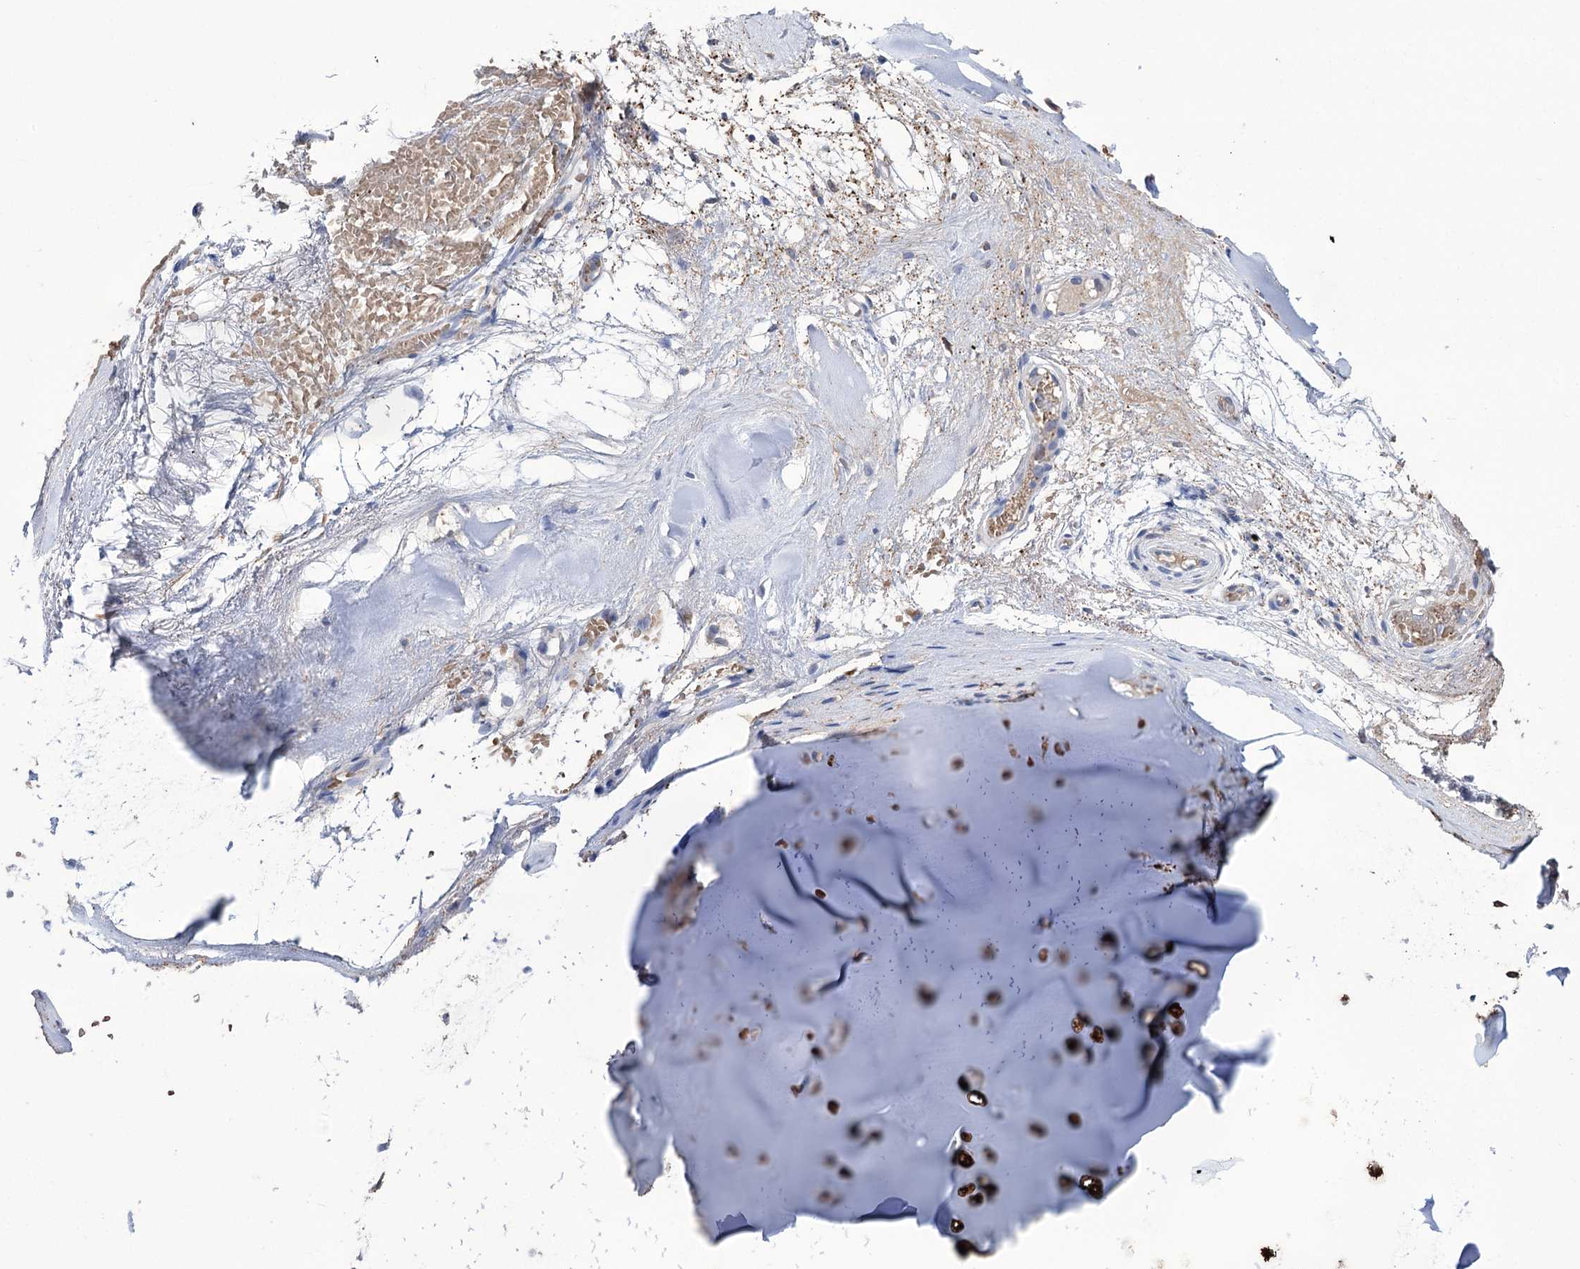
{"staining": {"intensity": "weak", "quantity": ">75%", "location": "cytoplasmic/membranous"}, "tissue": "adipose tissue", "cell_type": "Adipocytes", "image_type": "normal", "snomed": [{"axis": "morphology", "description": "Normal tissue, NOS"}, {"axis": "morphology", "description": "Basal cell carcinoma"}, {"axis": "topography", "description": "Cartilage tissue"}, {"axis": "topography", "description": "Nasopharynx"}, {"axis": "topography", "description": "Oral tissue"}], "caption": "The photomicrograph exhibits immunohistochemical staining of unremarkable adipose tissue. There is weak cytoplasmic/membranous staining is identified in approximately >75% of adipocytes.", "gene": "ZNF622", "patient": {"sex": "female", "age": 77}}